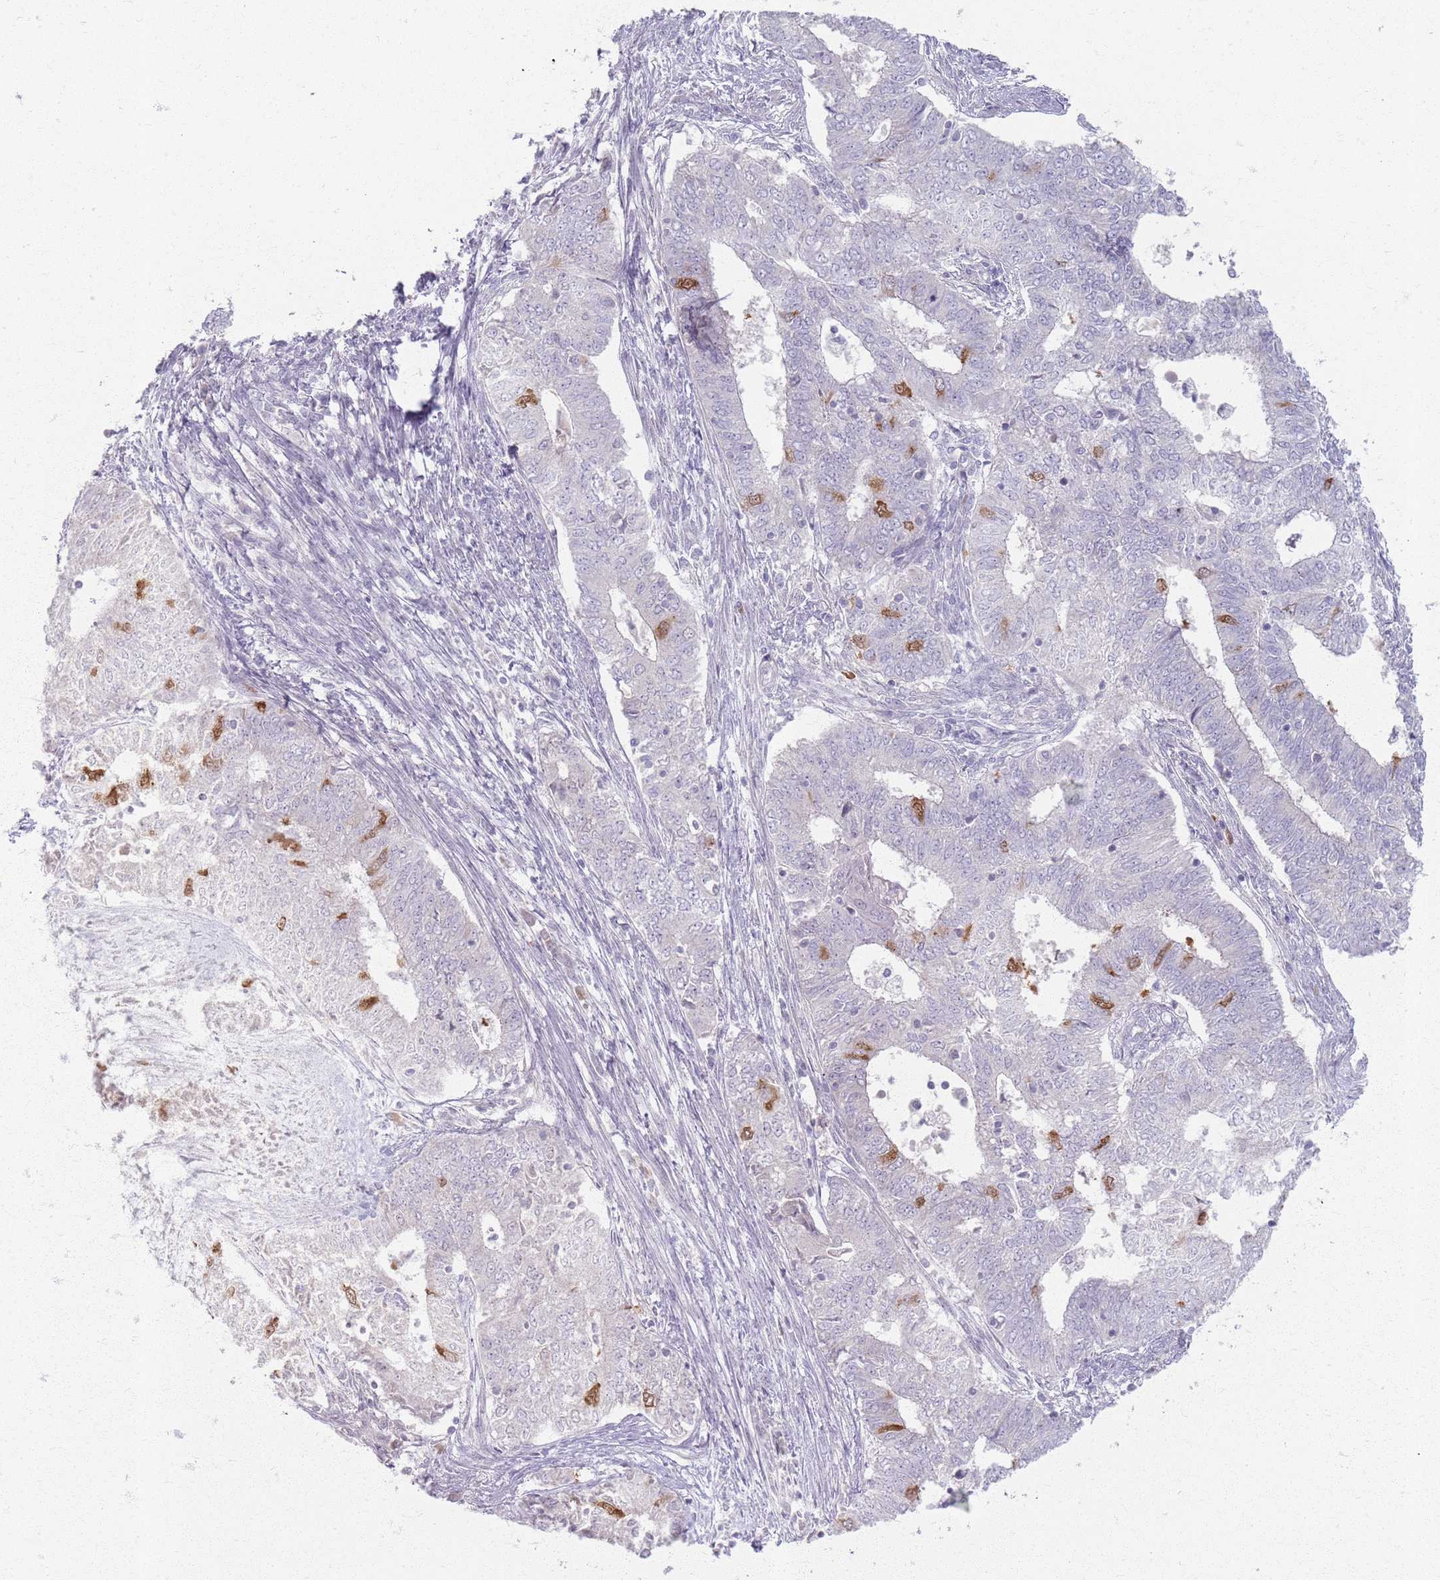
{"staining": {"intensity": "moderate", "quantity": "<25%", "location": "cytoplasmic/membranous,nuclear"}, "tissue": "endometrial cancer", "cell_type": "Tumor cells", "image_type": "cancer", "snomed": [{"axis": "morphology", "description": "Adenocarcinoma, NOS"}, {"axis": "topography", "description": "Endometrium"}], "caption": "A brown stain highlights moderate cytoplasmic/membranous and nuclear staining of a protein in endometrial cancer (adenocarcinoma) tumor cells. Immunohistochemistry stains the protein in brown and the nuclei are stained blue.", "gene": "CRIPT", "patient": {"sex": "female", "age": 62}}